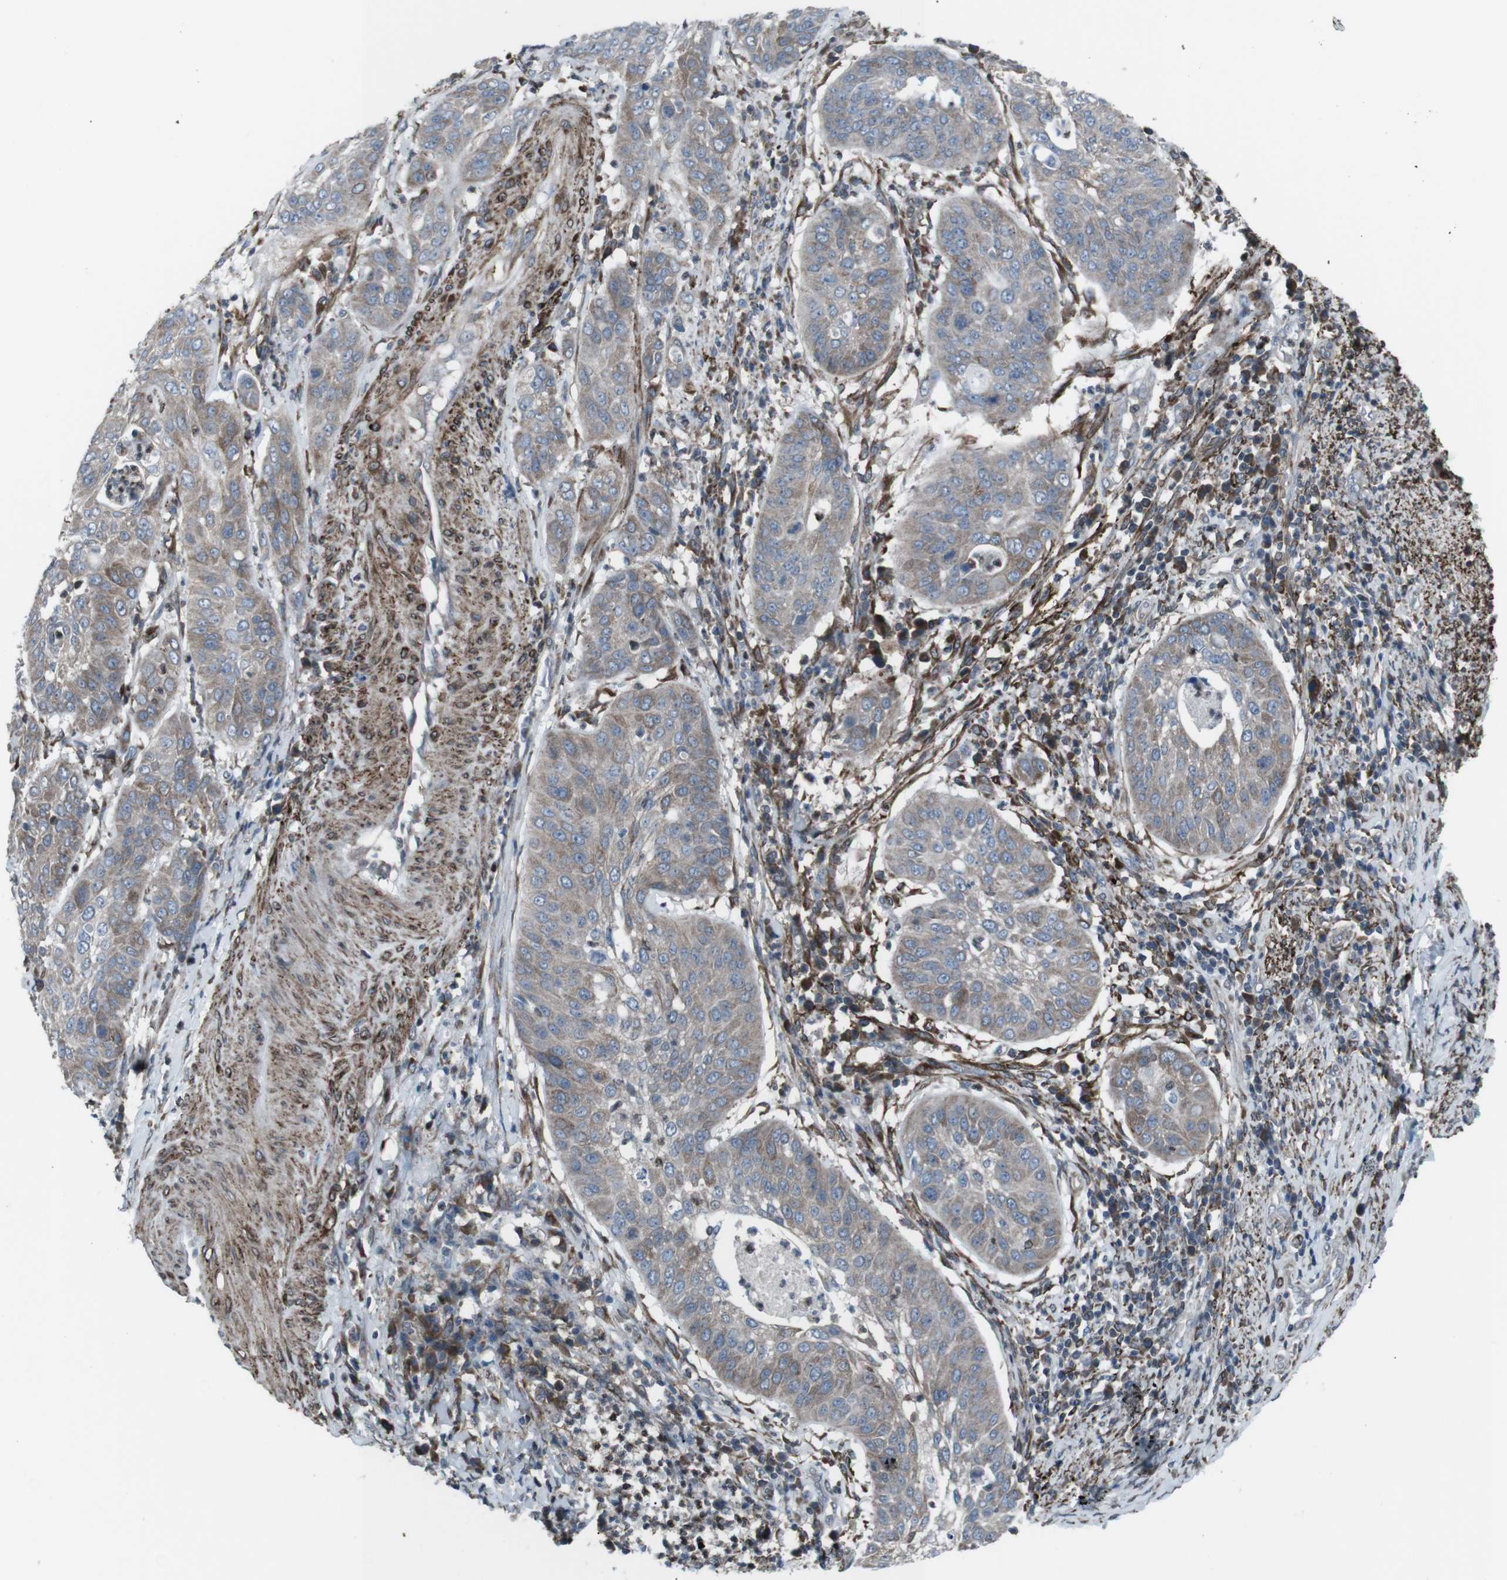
{"staining": {"intensity": "weak", "quantity": "25%-75%", "location": "cytoplasmic/membranous"}, "tissue": "cervical cancer", "cell_type": "Tumor cells", "image_type": "cancer", "snomed": [{"axis": "morphology", "description": "Normal tissue, NOS"}, {"axis": "morphology", "description": "Squamous cell carcinoma, NOS"}, {"axis": "topography", "description": "Cervix"}], "caption": "Protein positivity by immunohistochemistry (IHC) exhibits weak cytoplasmic/membranous positivity in approximately 25%-75% of tumor cells in squamous cell carcinoma (cervical).", "gene": "LNPK", "patient": {"sex": "female", "age": 39}}